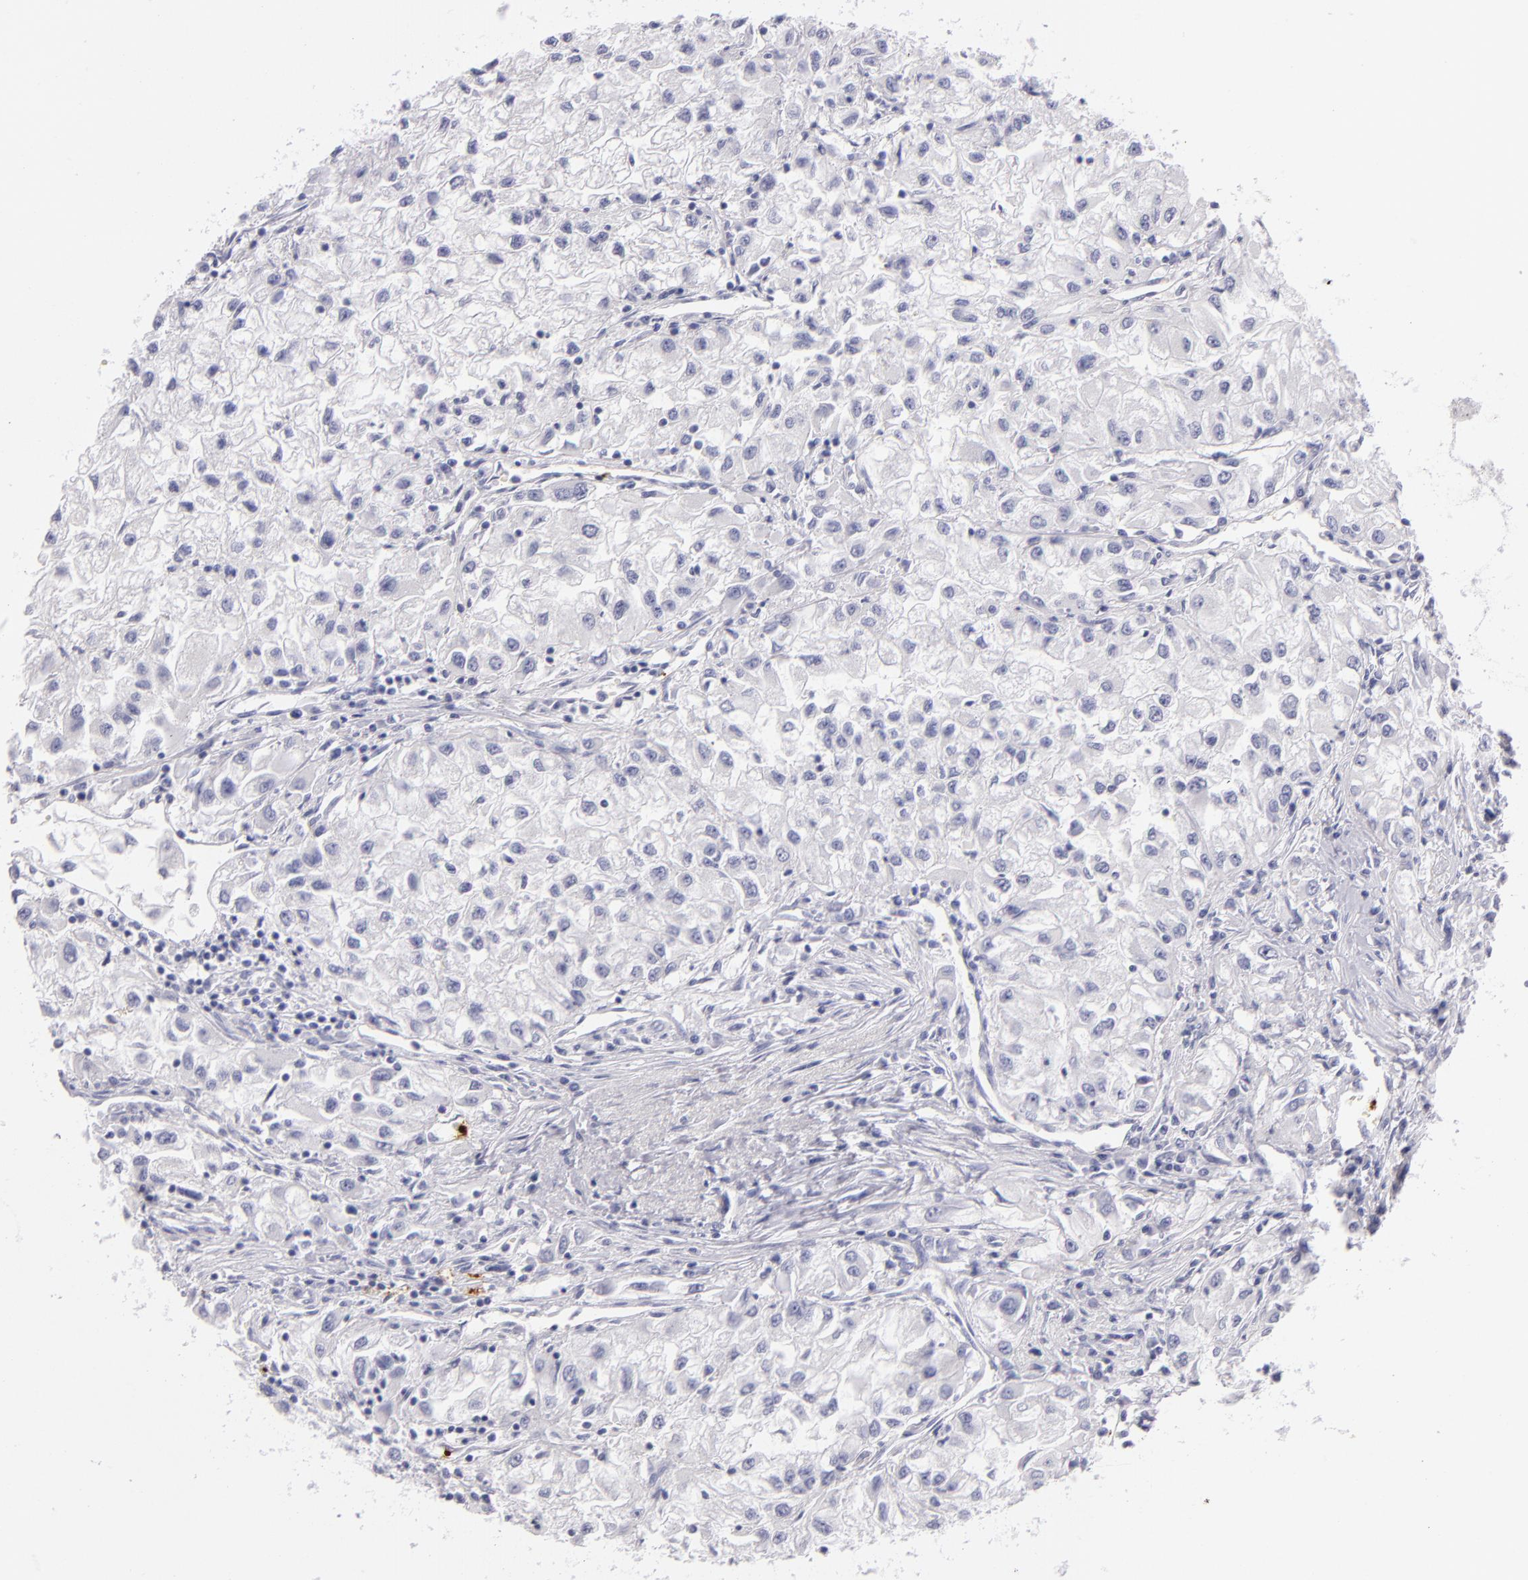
{"staining": {"intensity": "negative", "quantity": "none", "location": "none"}, "tissue": "renal cancer", "cell_type": "Tumor cells", "image_type": "cancer", "snomed": [{"axis": "morphology", "description": "Adenocarcinoma, NOS"}, {"axis": "topography", "description": "Kidney"}], "caption": "The micrograph demonstrates no staining of tumor cells in adenocarcinoma (renal).", "gene": "GP1BA", "patient": {"sex": "male", "age": 59}}